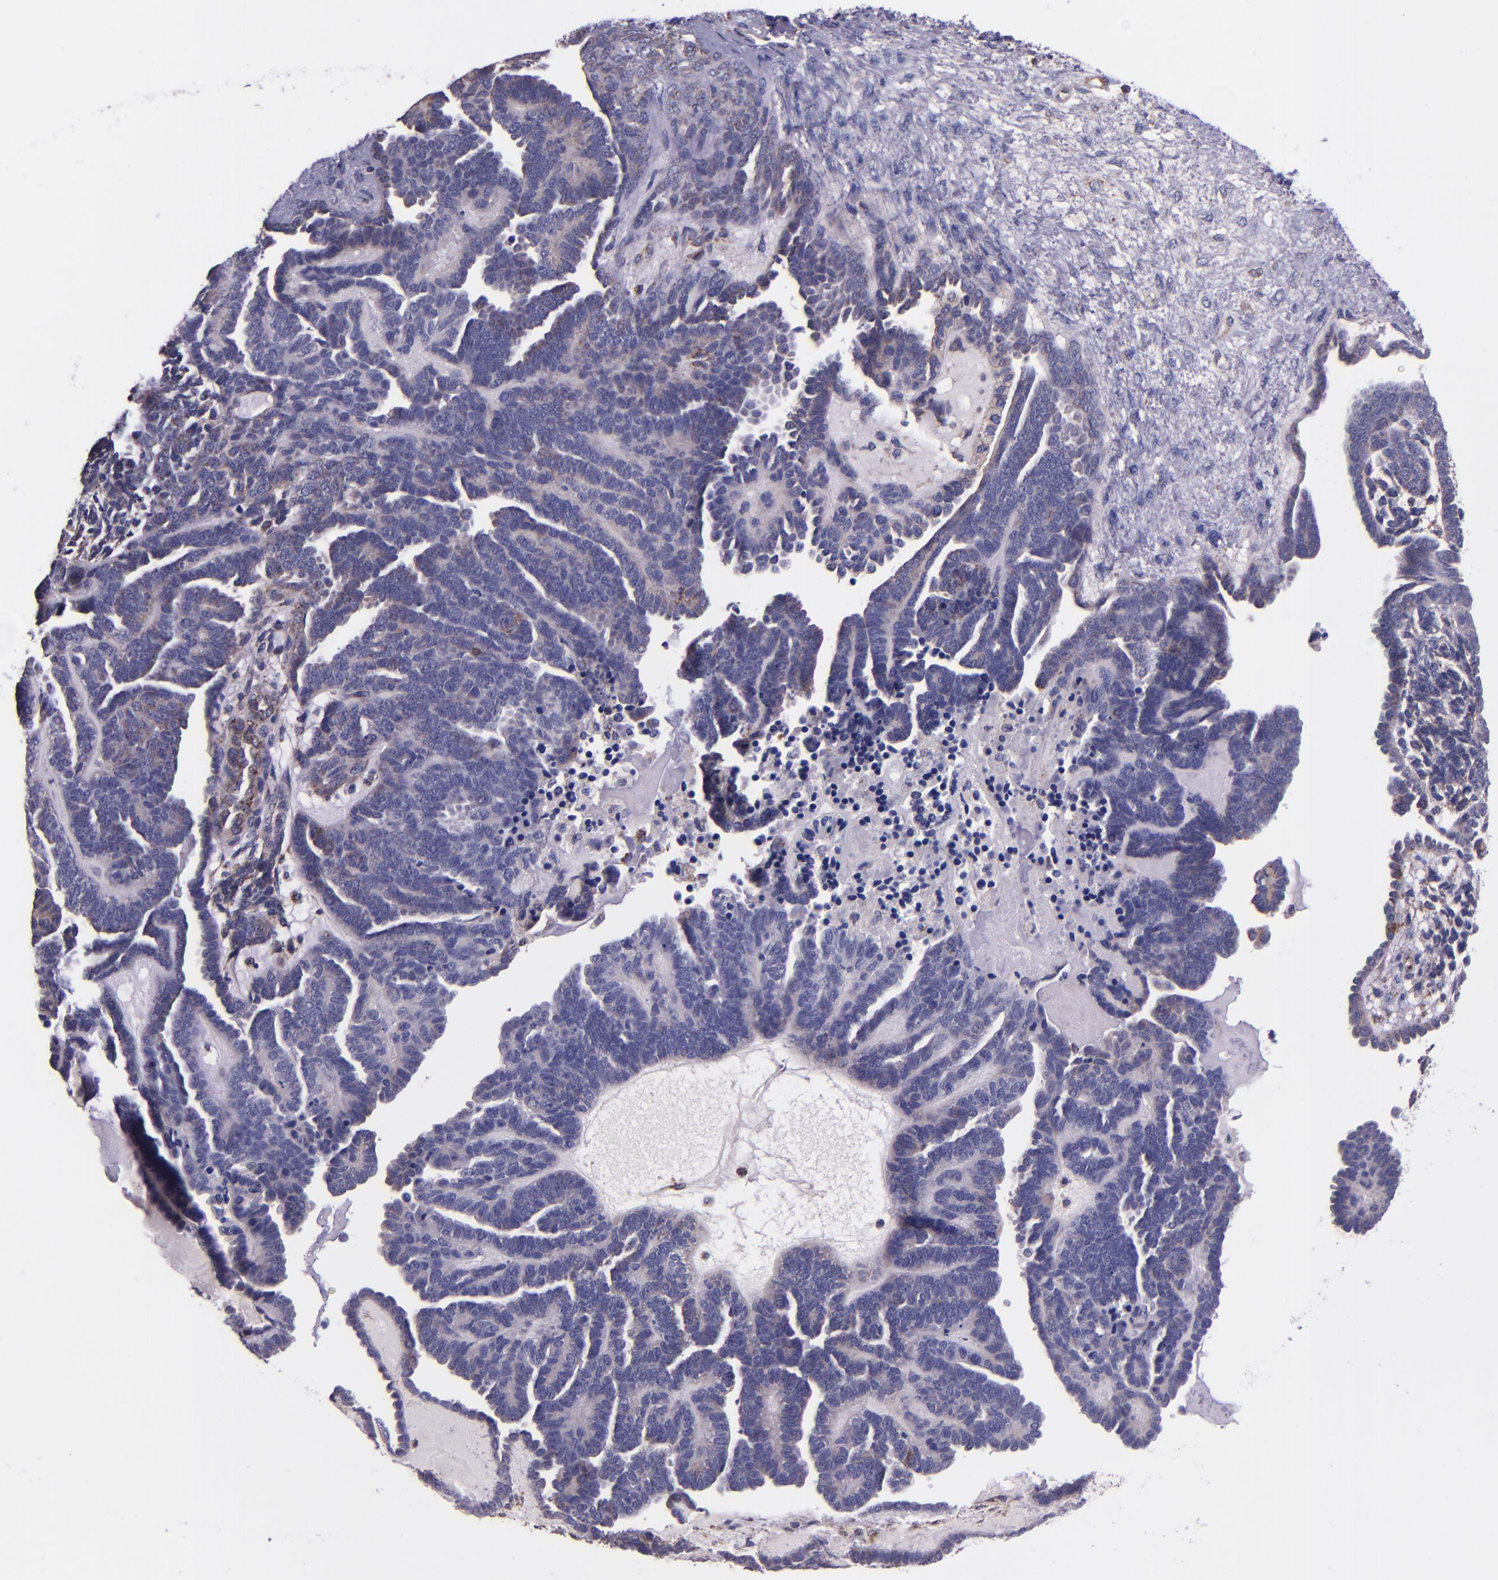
{"staining": {"intensity": "negative", "quantity": "none", "location": "none"}, "tissue": "endometrial cancer", "cell_type": "Tumor cells", "image_type": "cancer", "snomed": [{"axis": "morphology", "description": "Neoplasm, malignant, NOS"}, {"axis": "topography", "description": "Endometrium"}], "caption": "A high-resolution histopathology image shows immunohistochemistry staining of endometrial cancer (malignant neoplasm), which shows no significant positivity in tumor cells. (Brightfield microscopy of DAB immunohistochemistry at high magnification).", "gene": "IDH3G", "patient": {"sex": "female", "age": 74}}